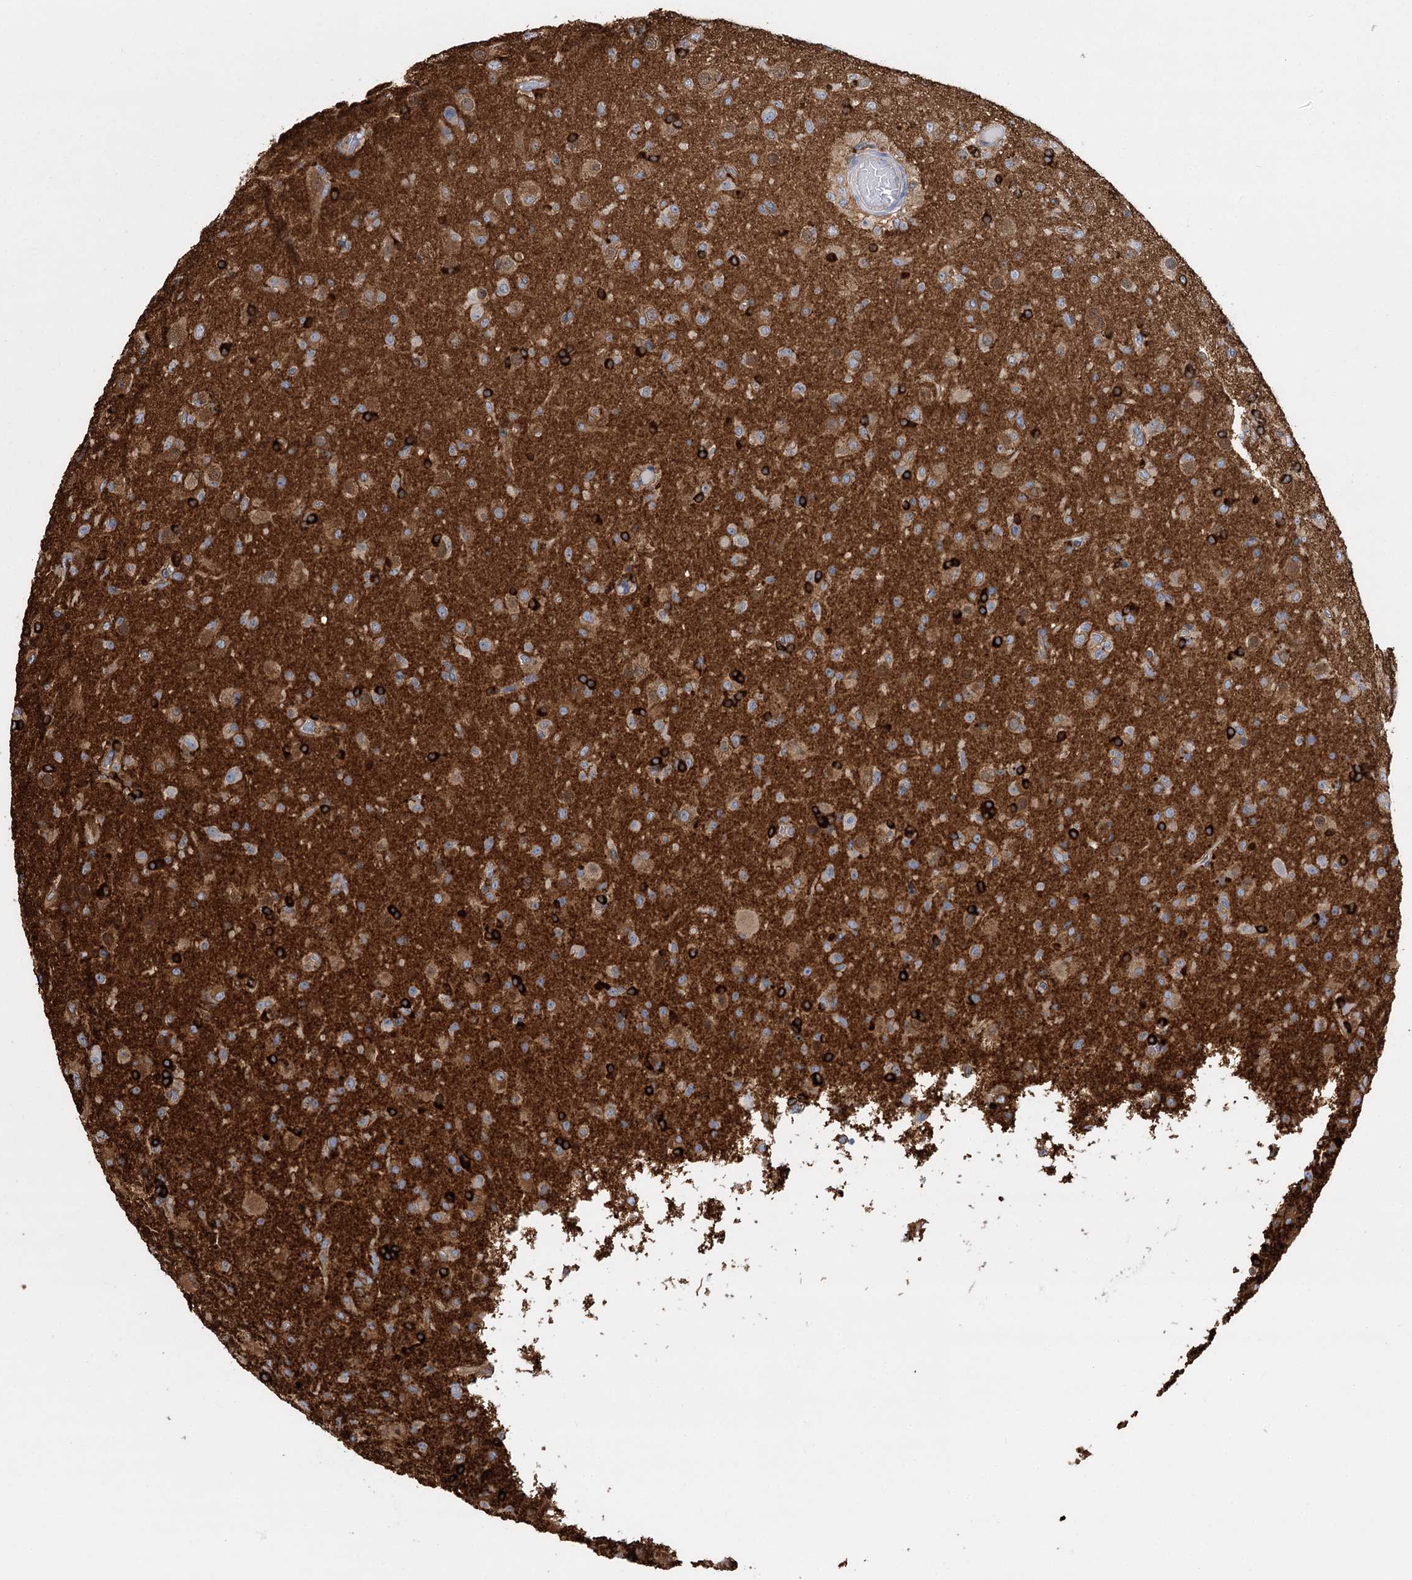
{"staining": {"intensity": "weak", "quantity": ">75%", "location": "cytoplasmic/membranous"}, "tissue": "glioma", "cell_type": "Tumor cells", "image_type": "cancer", "snomed": [{"axis": "morphology", "description": "Glioma, malignant, Low grade"}, {"axis": "topography", "description": "Brain"}], "caption": "Protein expression analysis of glioma exhibits weak cytoplasmic/membranous positivity in approximately >75% of tumor cells.", "gene": "GUSB", "patient": {"sex": "male", "age": 65}}